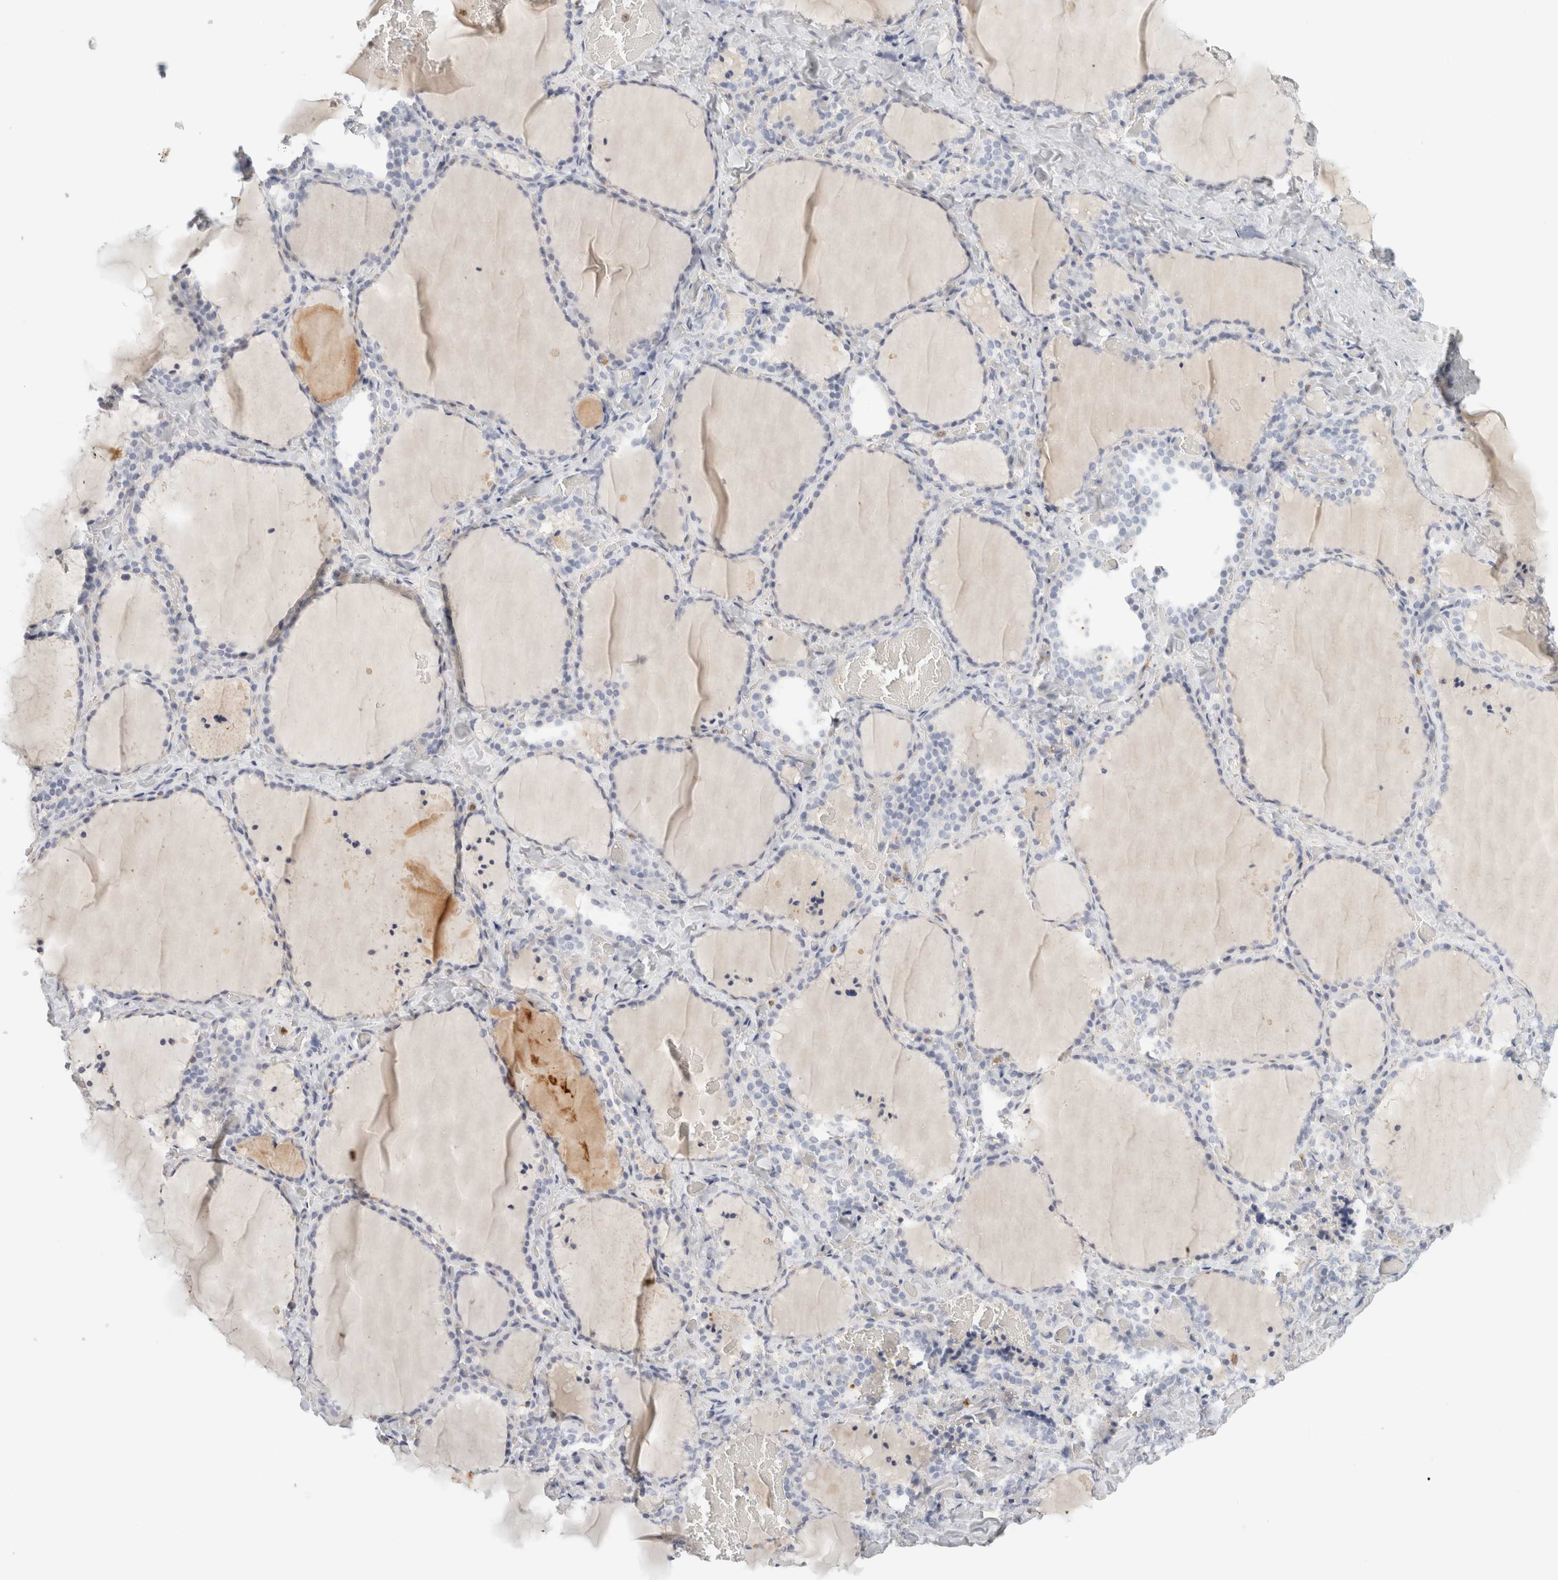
{"staining": {"intensity": "negative", "quantity": "none", "location": "none"}, "tissue": "thyroid gland", "cell_type": "Glandular cells", "image_type": "normal", "snomed": [{"axis": "morphology", "description": "Normal tissue, NOS"}, {"axis": "topography", "description": "Thyroid gland"}], "caption": "DAB (3,3'-diaminobenzidine) immunohistochemical staining of normal human thyroid gland reveals no significant staining in glandular cells.", "gene": "FGL2", "patient": {"sex": "female", "age": 22}}